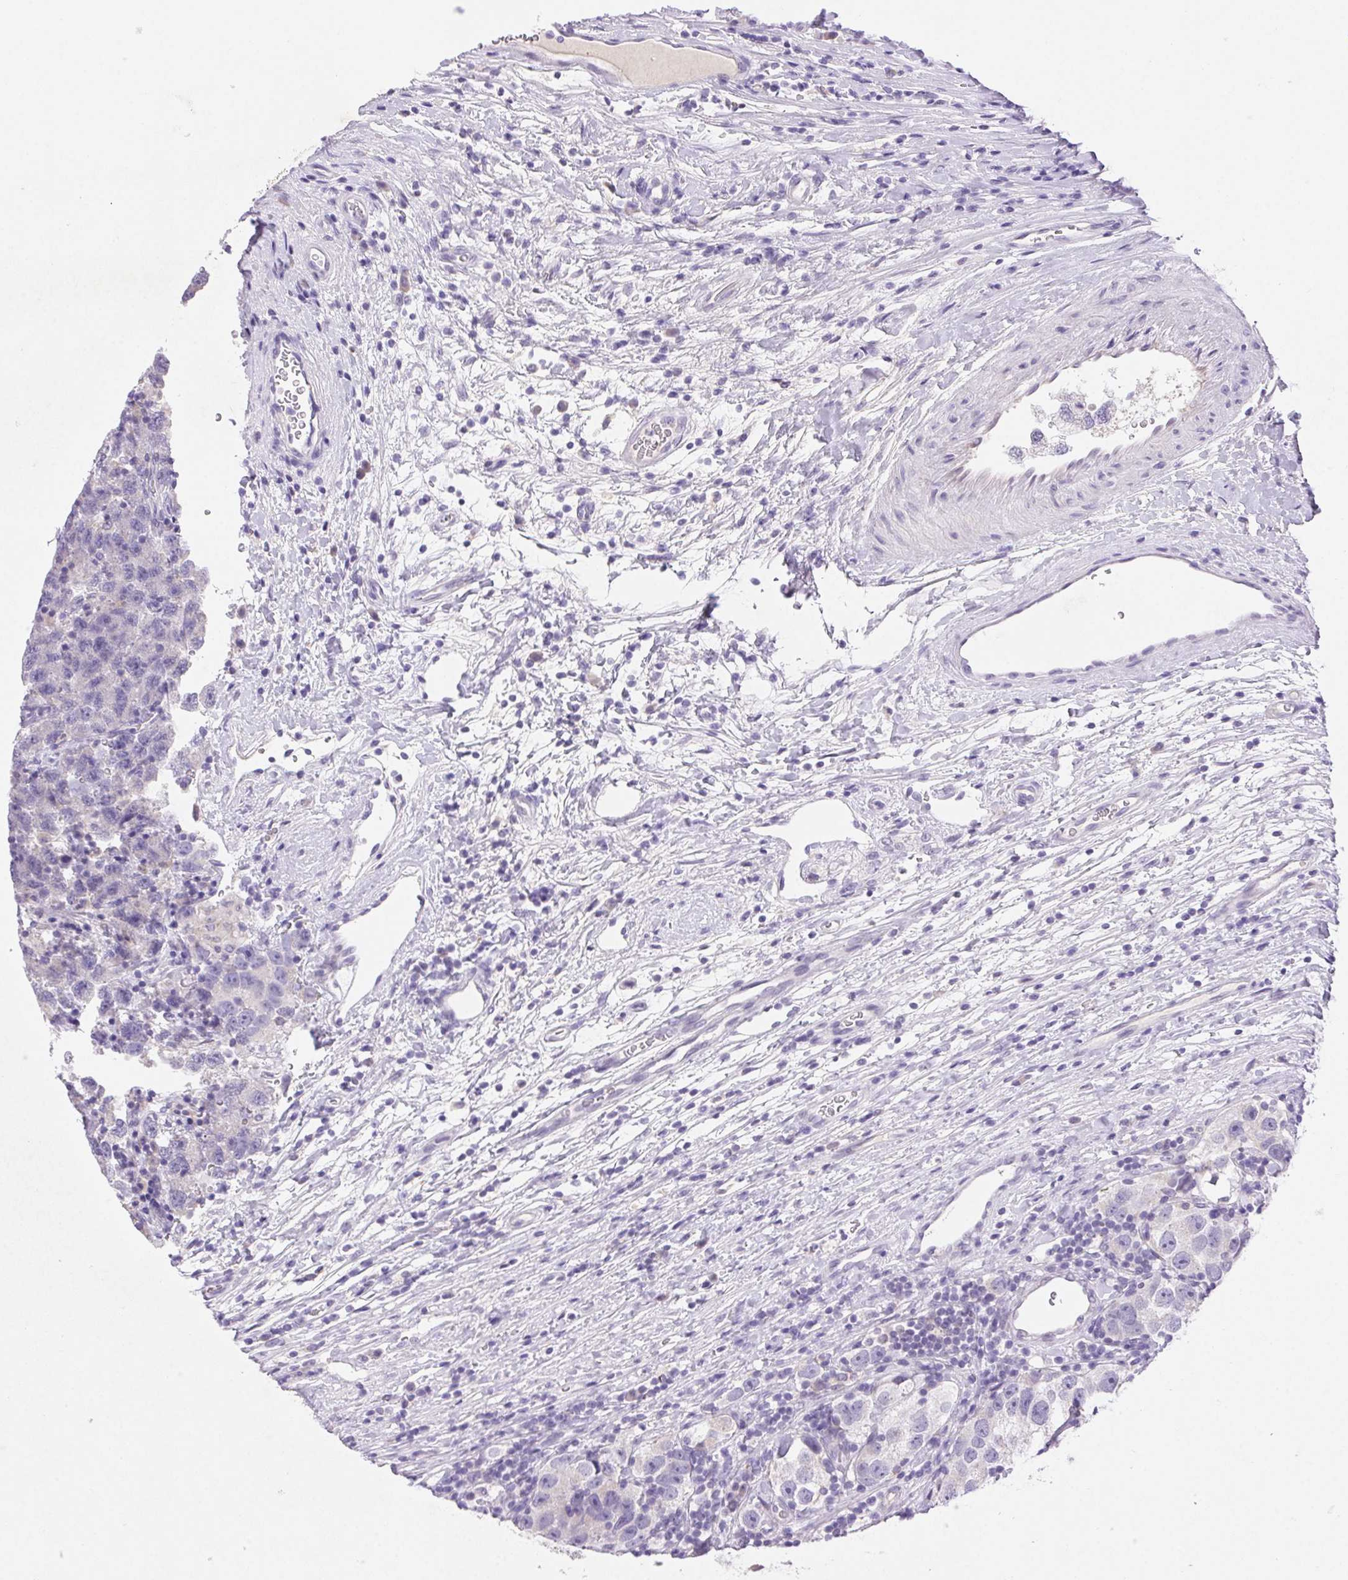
{"staining": {"intensity": "negative", "quantity": "none", "location": "none"}, "tissue": "testis cancer", "cell_type": "Tumor cells", "image_type": "cancer", "snomed": [{"axis": "morphology", "description": "Seminoma, NOS"}, {"axis": "topography", "description": "Testis"}], "caption": "The micrograph demonstrates no staining of tumor cells in testis cancer (seminoma).", "gene": "ARHGAP11B", "patient": {"sex": "male", "age": 26}}